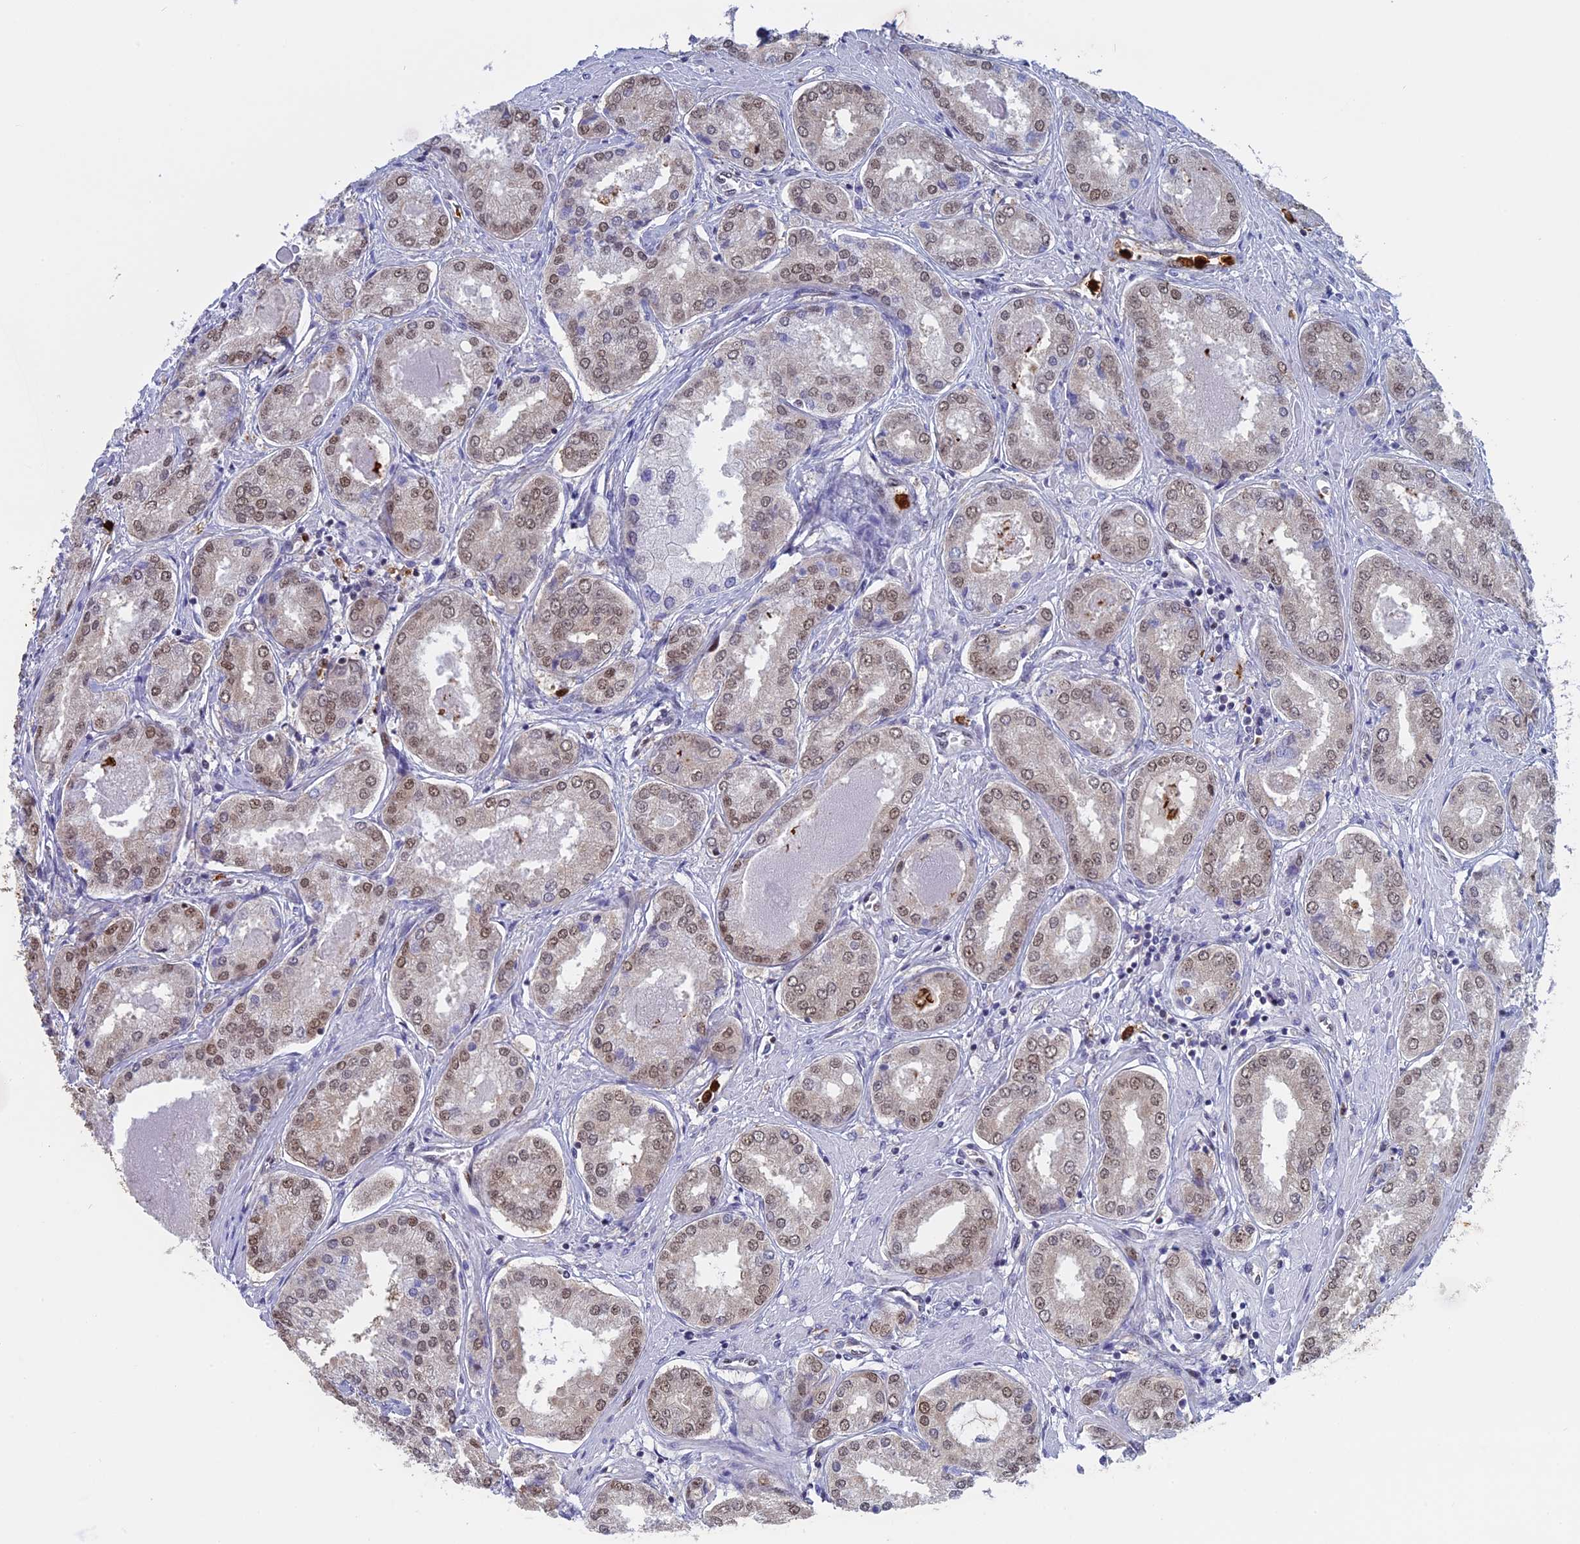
{"staining": {"intensity": "weak", "quantity": "25%-75%", "location": "nuclear"}, "tissue": "prostate cancer", "cell_type": "Tumor cells", "image_type": "cancer", "snomed": [{"axis": "morphology", "description": "Adenocarcinoma, Low grade"}, {"axis": "topography", "description": "Prostate"}], "caption": "Protein staining of prostate cancer tissue demonstrates weak nuclear staining in approximately 25%-75% of tumor cells.", "gene": "SLC26A1", "patient": {"sex": "male", "age": 68}}